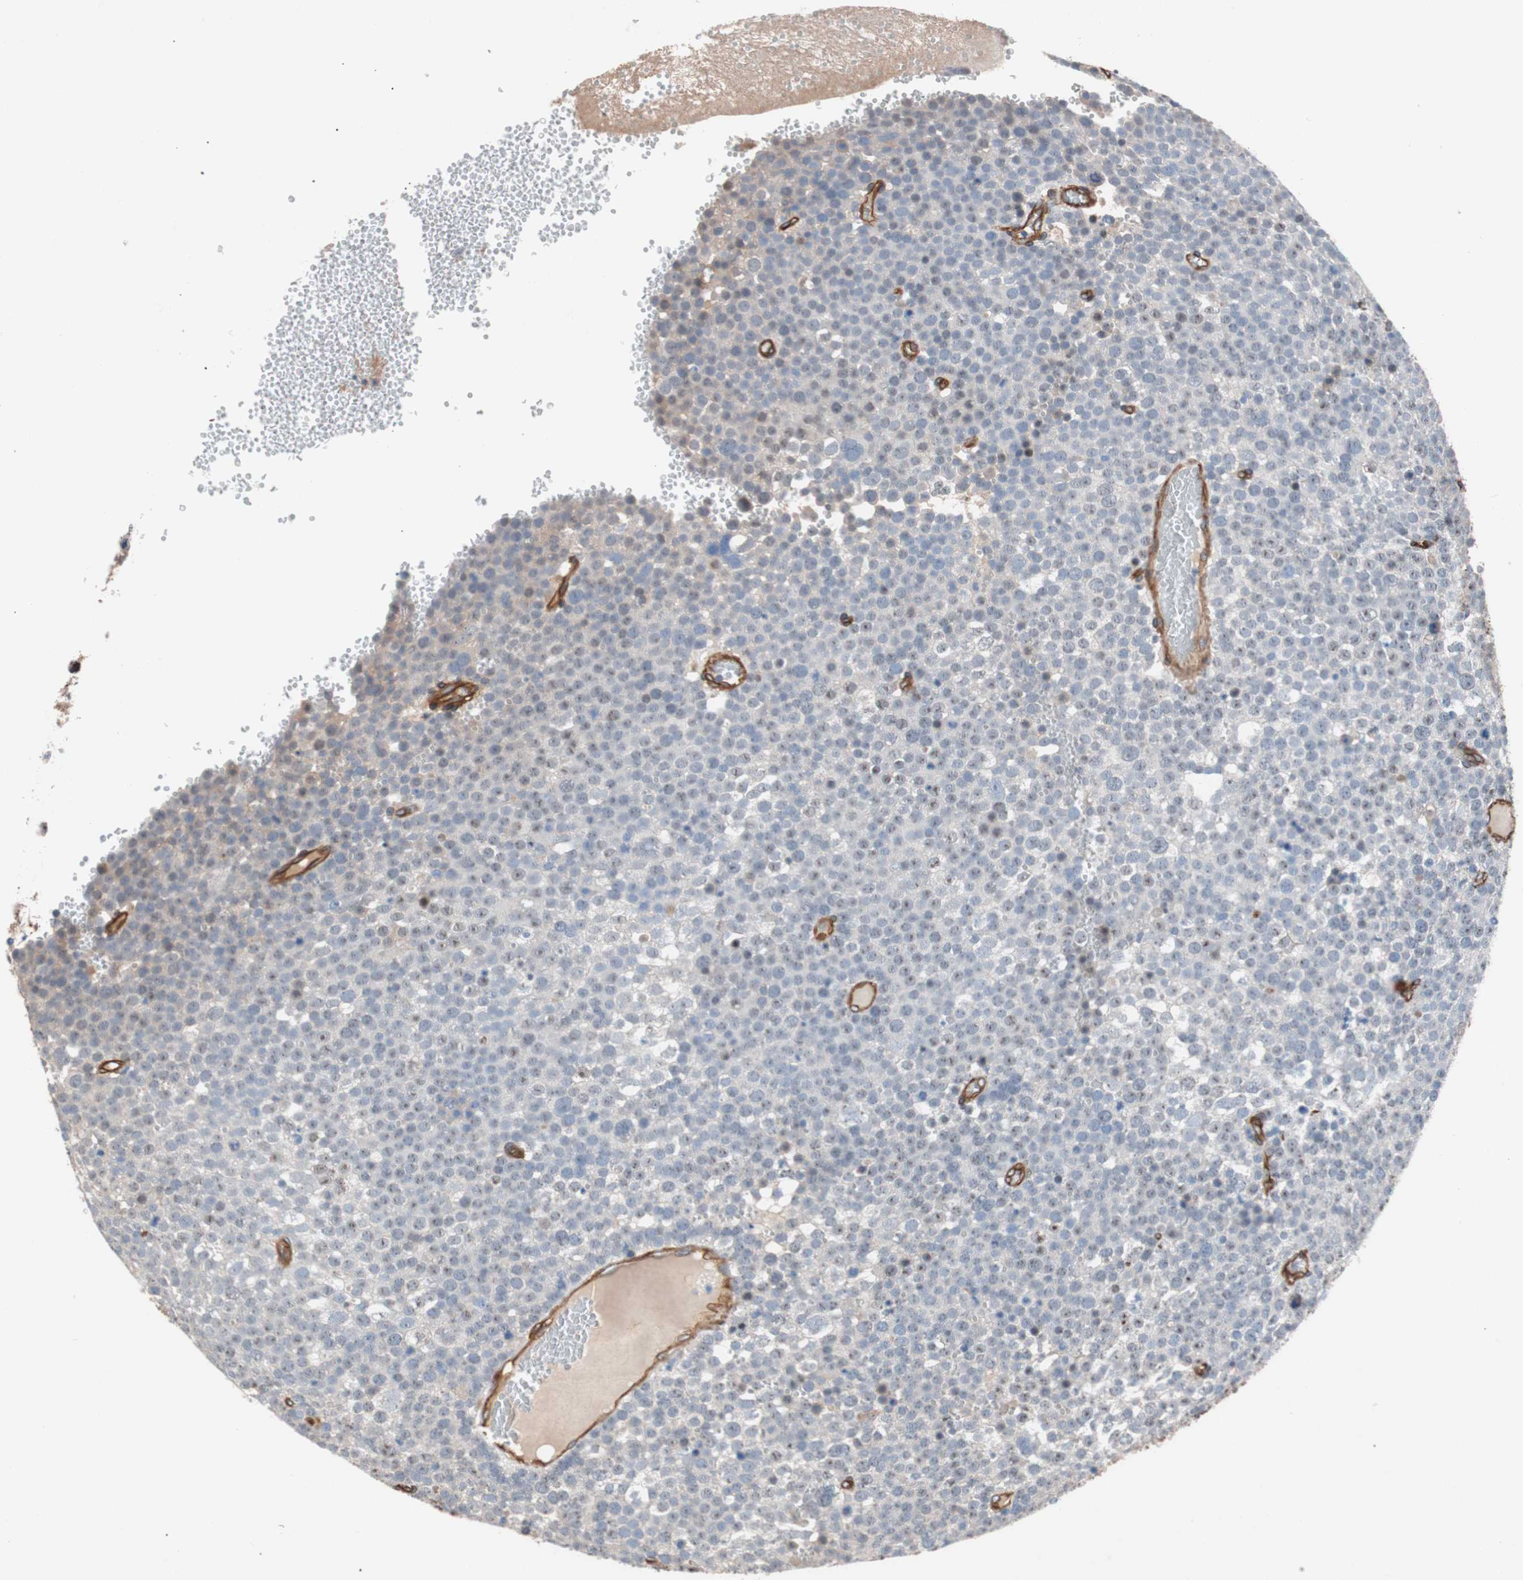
{"staining": {"intensity": "negative", "quantity": "none", "location": "none"}, "tissue": "testis cancer", "cell_type": "Tumor cells", "image_type": "cancer", "snomed": [{"axis": "morphology", "description": "Seminoma, NOS"}, {"axis": "topography", "description": "Testis"}], "caption": "Tumor cells are negative for protein expression in human testis cancer (seminoma).", "gene": "SPINT1", "patient": {"sex": "male", "age": 71}}